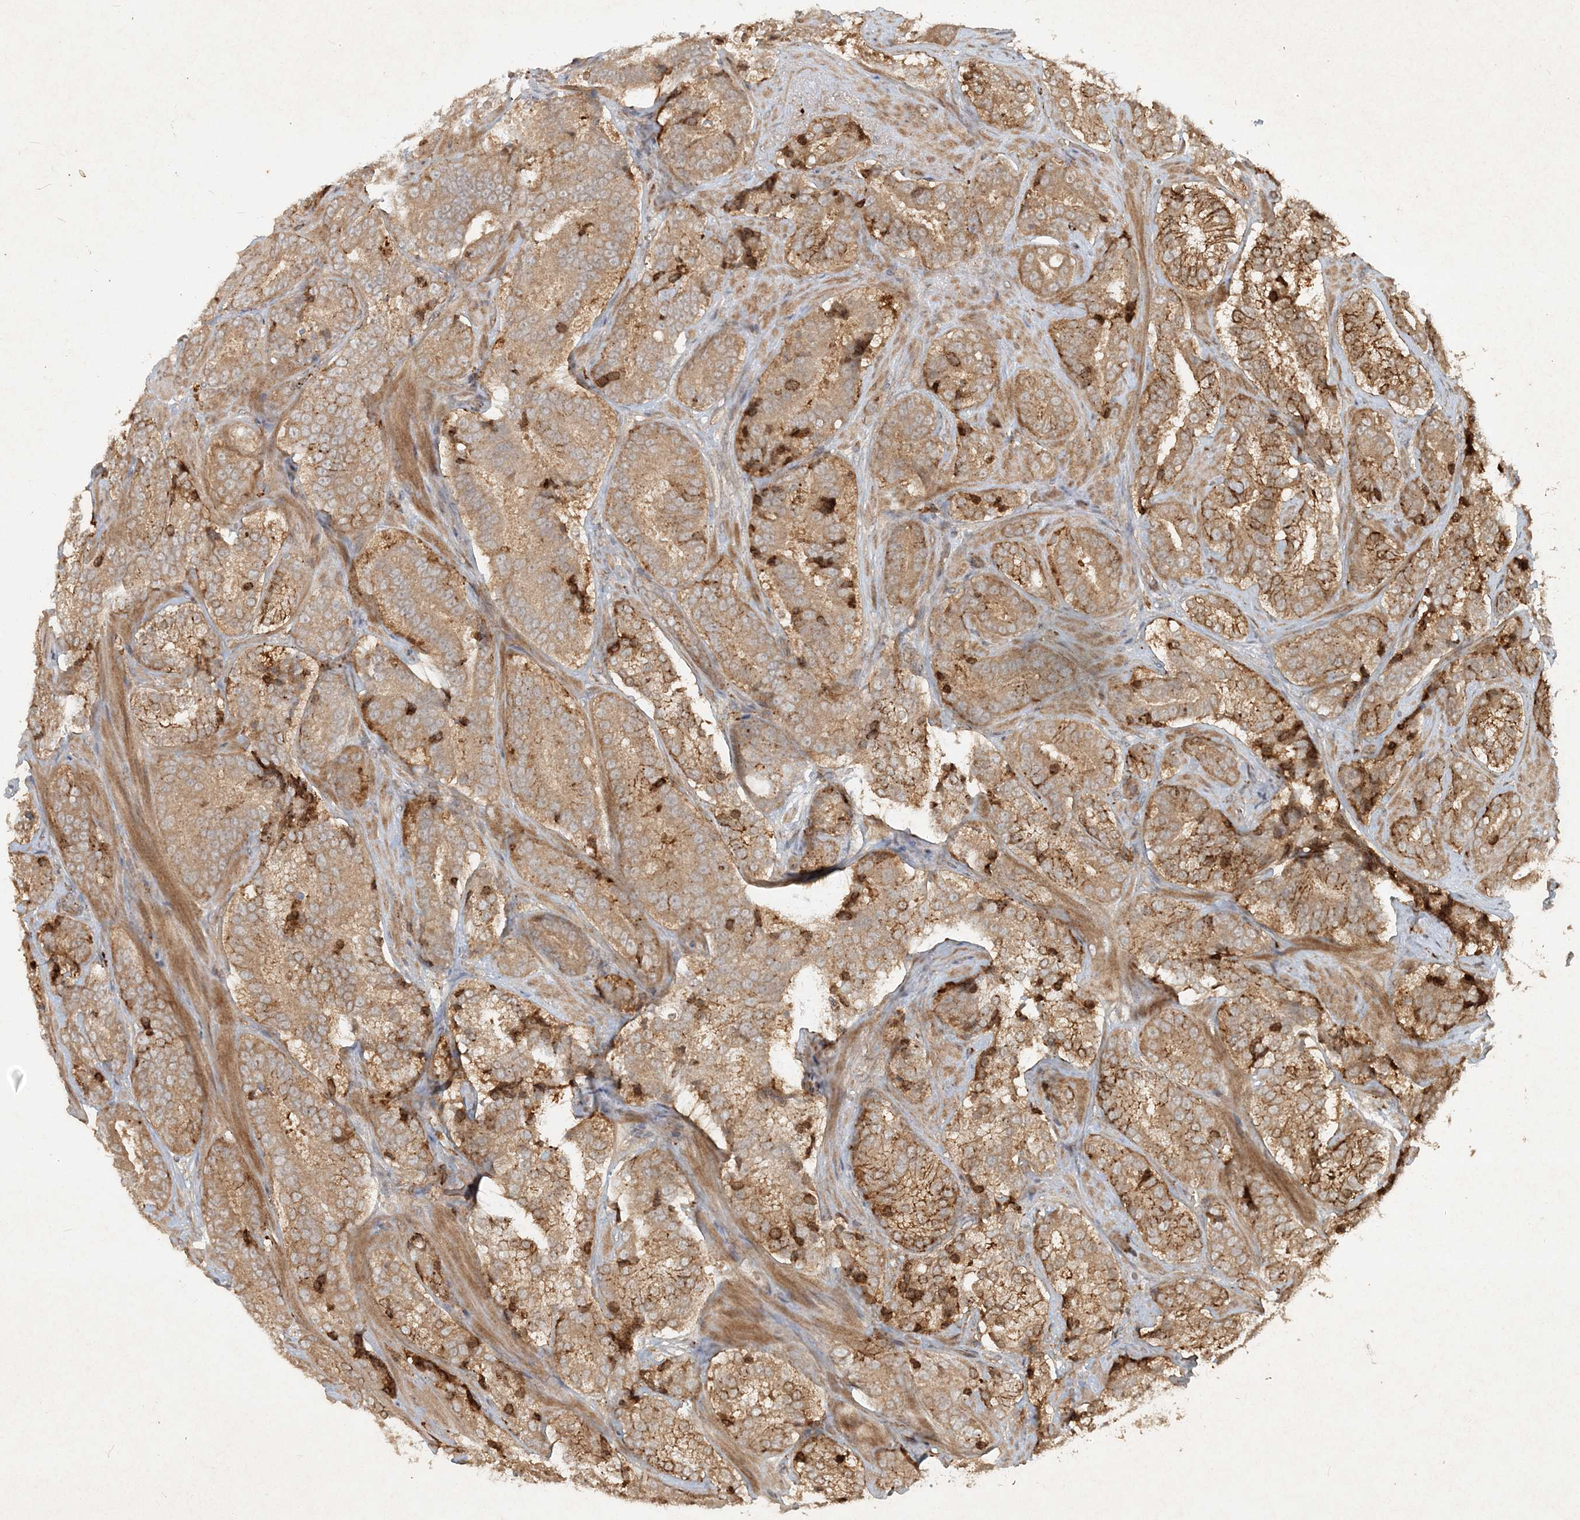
{"staining": {"intensity": "moderate", "quantity": ">75%", "location": "cytoplasmic/membranous"}, "tissue": "prostate cancer", "cell_type": "Tumor cells", "image_type": "cancer", "snomed": [{"axis": "morphology", "description": "Adenocarcinoma, High grade"}, {"axis": "topography", "description": "Prostate"}], "caption": "Protein analysis of prostate cancer tissue displays moderate cytoplasmic/membranous positivity in approximately >75% of tumor cells.", "gene": "NARS1", "patient": {"sex": "male", "age": 60}}